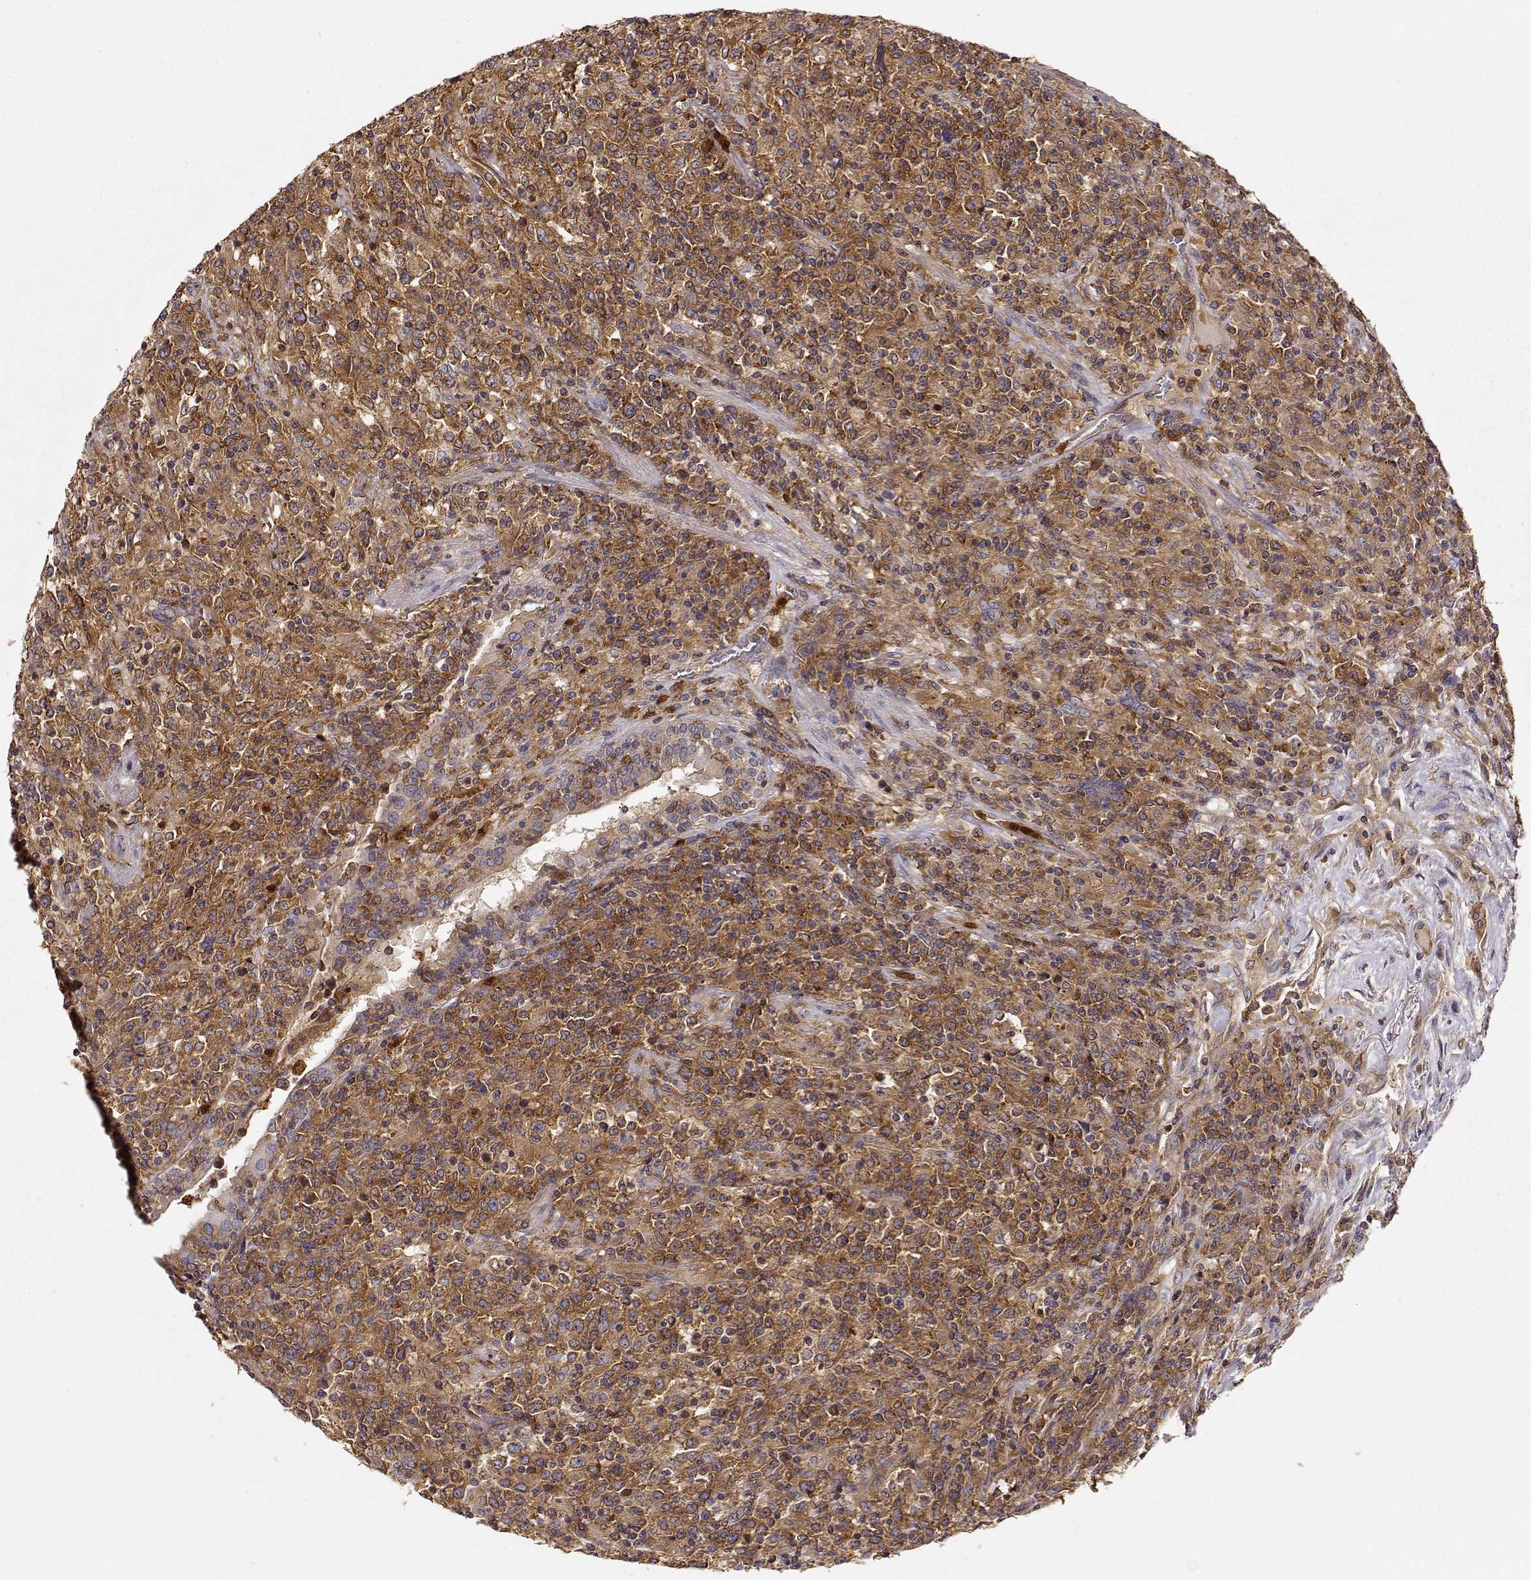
{"staining": {"intensity": "moderate", "quantity": ">75%", "location": "cytoplasmic/membranous"}, "tissue": "lymphoma", "cell_type": "Tumor cells", "image_type": "cancer", "snomed": [{"axis": "morphology", "description": "Malignant lymphoma, non-Hodgkin's type, High grade"}, {"axis": "topography", "description": "Lung"}], "caption": "Immunohistochemical staining of malignant lymphoma, non-Hodgkin's type (high-grade) shows medium levels of moderate cytoplasmic/membranous protein expression in about >75% of tumor cells.", "gene": "ARHGEF2", "patient": {"sex": "male", "age": 79}}